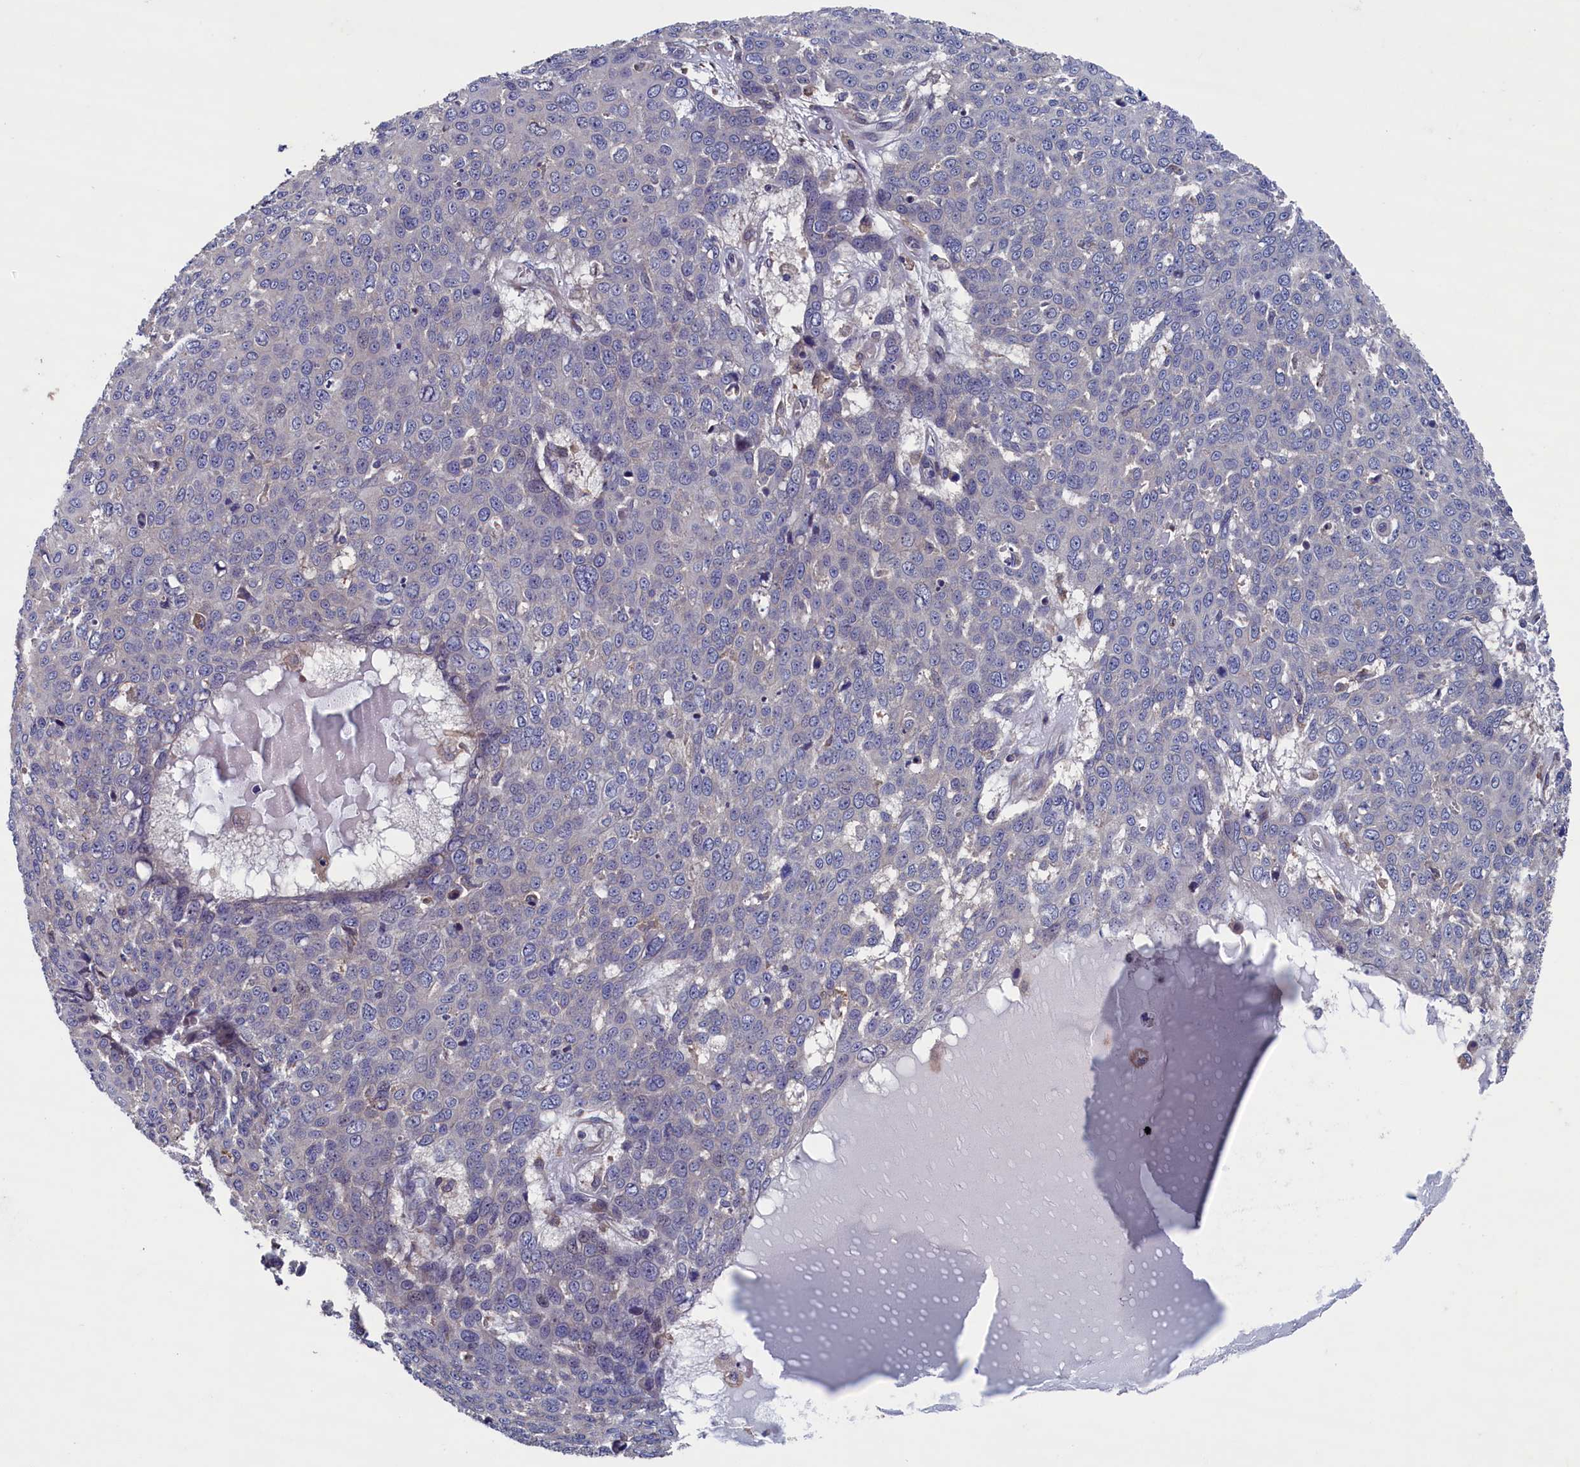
{"staining": {"intensity": "negative", "quantity": "none", "location": "none"}, "tissue": "skin cancer", "cell_type": "Tumor cells", "image_type": "cancer", "snomed": [{"axis": "morphology", "description": "Squamous cell carcinoma, NOS"}, {"axis": "topography", "description": "Skin"}], "caption": "Squamous cell carcinoma (skin) was stained to show a protein in brown. There is no significant expression in tumor cells.", "gene": "SPATA13", "patient": {"sex": "male", "age": 71}}